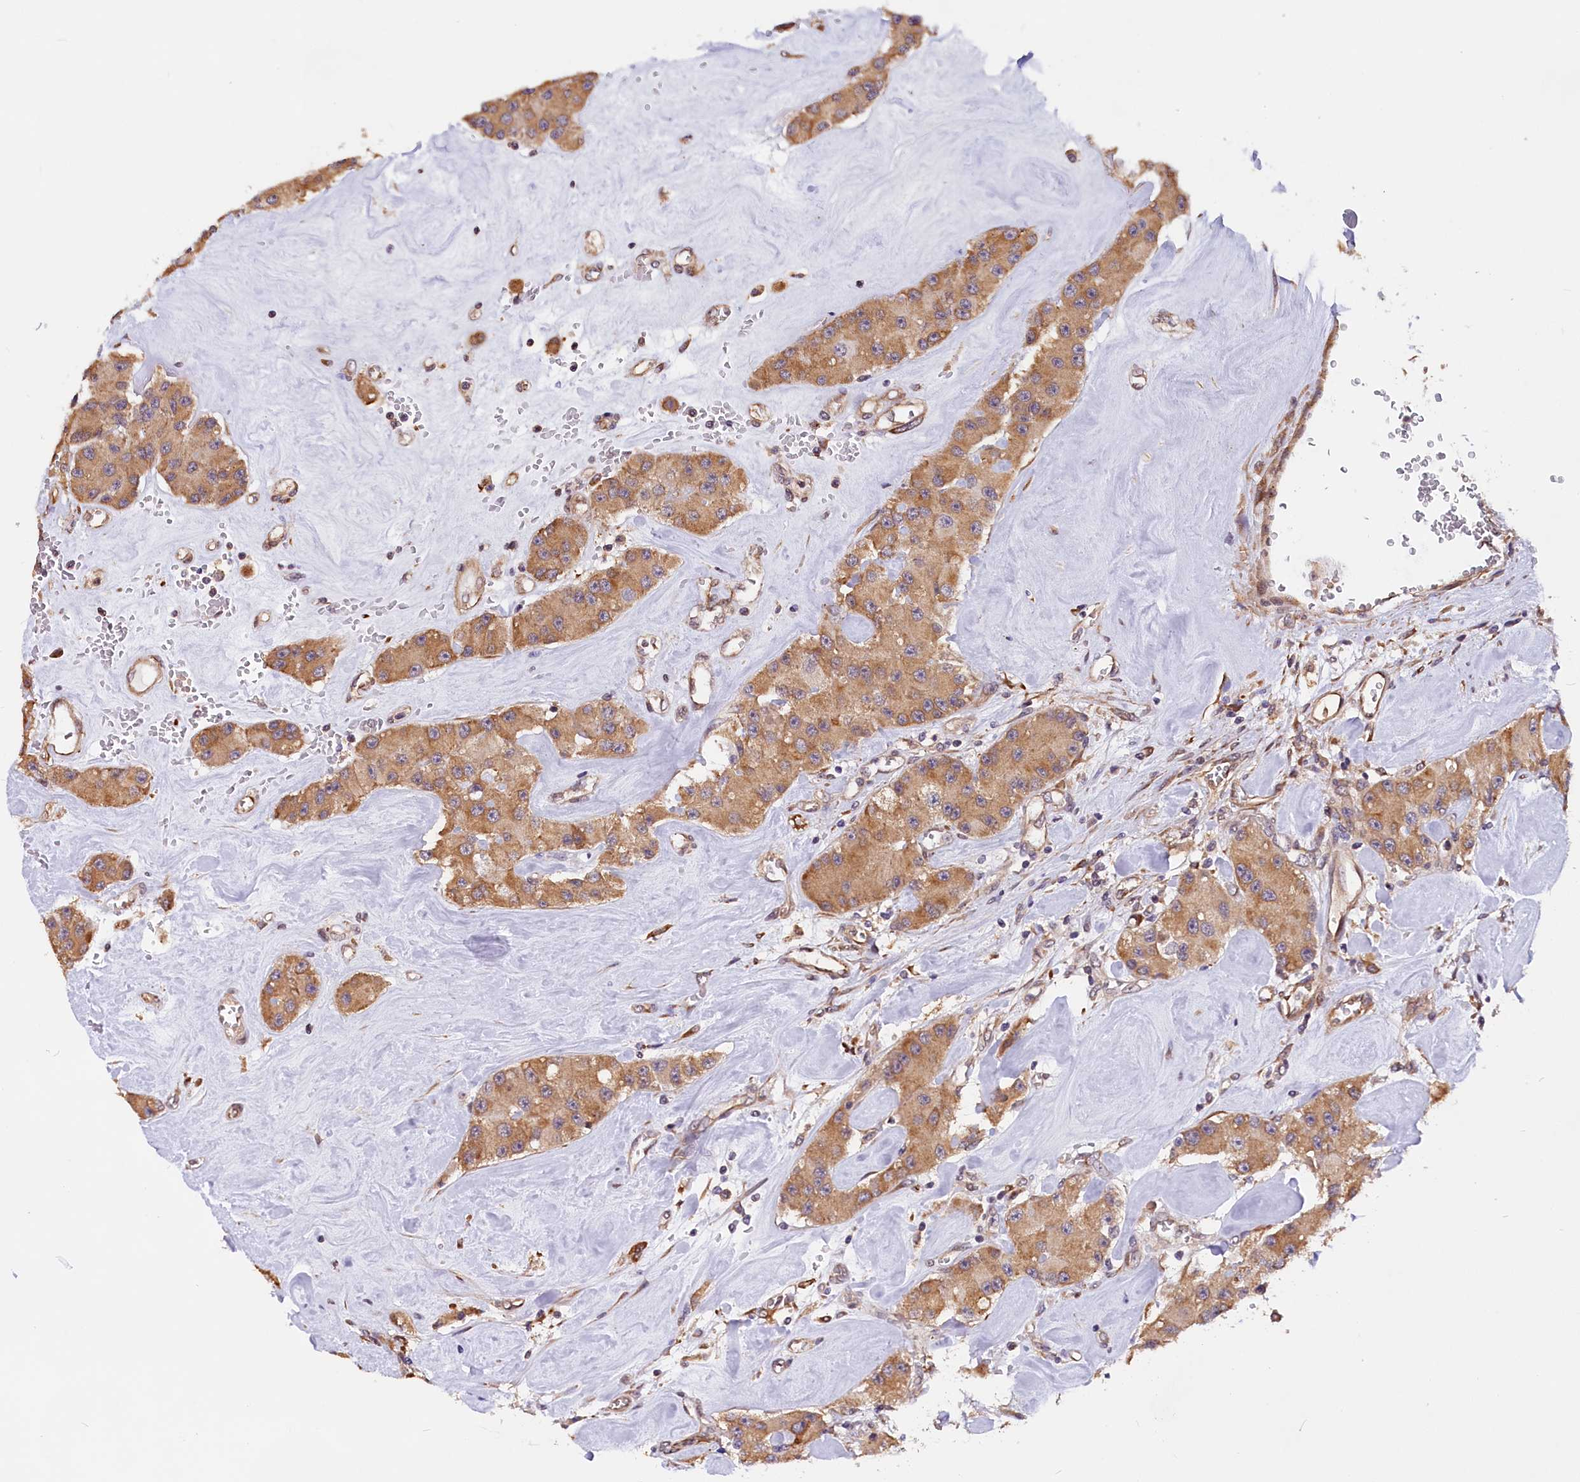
{"staining": {"intensity": "moderate", "quantity": ">75%", "location": "cytoplasmic/membranous"}, "tissue": "carcinoid", "cell_type": "Tumor cells", "image_type": "cancer", "snomed": [{"axis": "morphology", "description": "Carcinoid, malignant, NOS"}, {"axis": "topography", "description": "Pancreas"}], "caption": "Carcinoid tissue reveals moderate cytoplasmic/membranous staining in about >75% of tumor cells", "gene": "ZC3H4", "patient": {"sex": "male", "age": 41}}